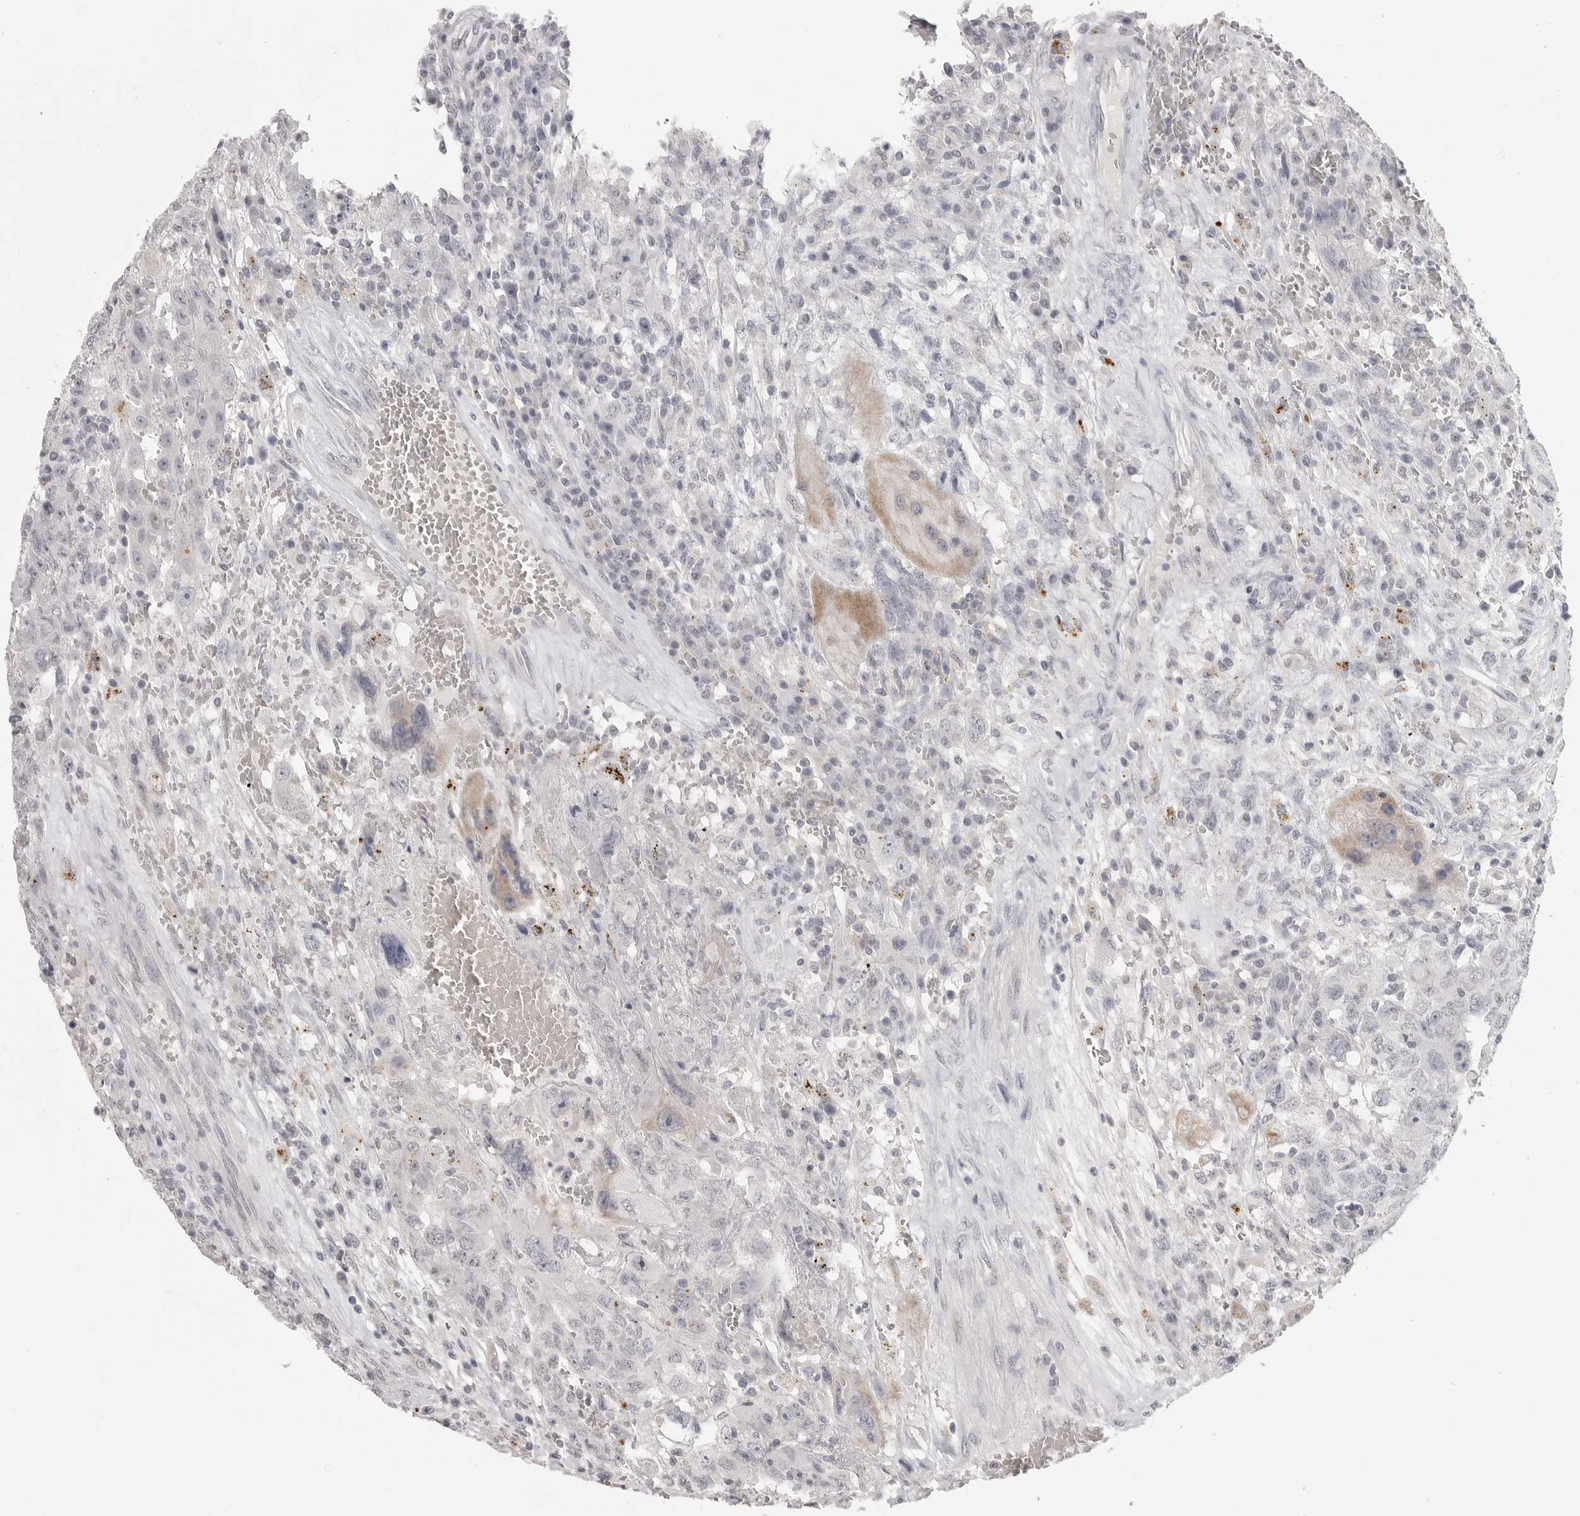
{"staining": {"intensity": "negative", "quantity": "none", "location": "none"}, "tissue": "testis cancer", "cell_type": "Tumor cells", "image_type": "cancer", "snomed": [{"axis": "morphology", "description": "Carcinoma, Embryonal, NOS"}, {"axis": "topography", "description": "Testis"}], "caption": "The micrograph exhibits no staining of tumor cells in embryonal carcinoma (testis).", "gene": "PRSS1", "patient": {"sex": "male", "age": 26}}